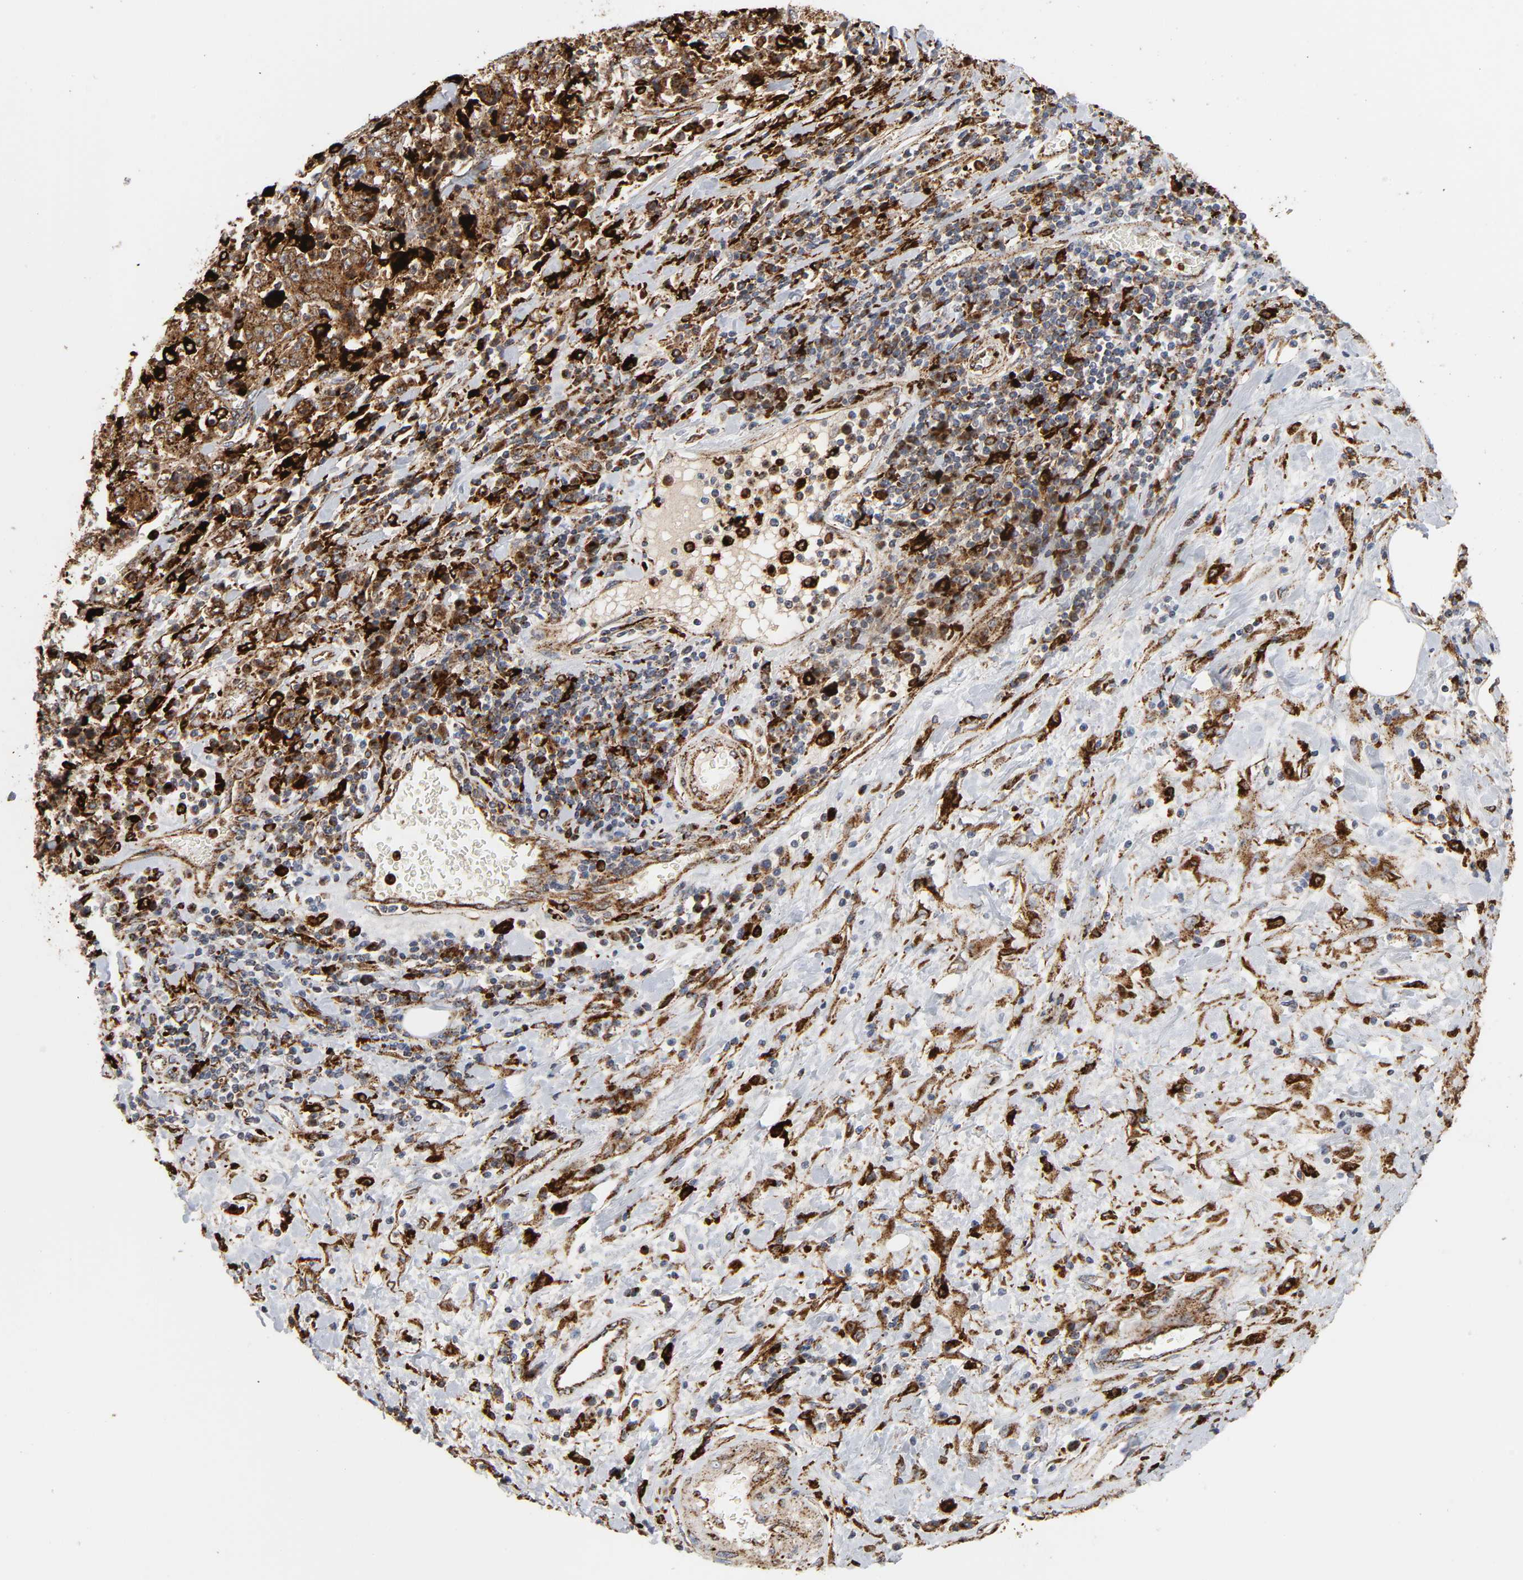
{"staining": {"intensity": "moderate", "quantity": ">75%", "location": "cytoplasmic/membranous"}, "tissue": "stomach cancer", "cell_type": "Tumor cells", "image_type": "cancer", "snomed": [{"axis": "morphology", "description": "Normal tissue, NOS"}, {"axis": "morphology", "description": "Adenocarcinoma, NOS"}, {"axis": "topography", "description": "Stomach, upper"}, {"axis": "topography", "description": "Stomach"}], "caption": "Protein positivity by immunohistochemistry exhibits moderate cytoplasmic/membranous positivity in approximately >75% of tumor cells in stomach cancer. (DAB (3,3'-diaminobenzidine) IHC with brightfield microscopy, high magnification).", "gene": "PSAP", "patient": {"sex": "male", "age": 59}}